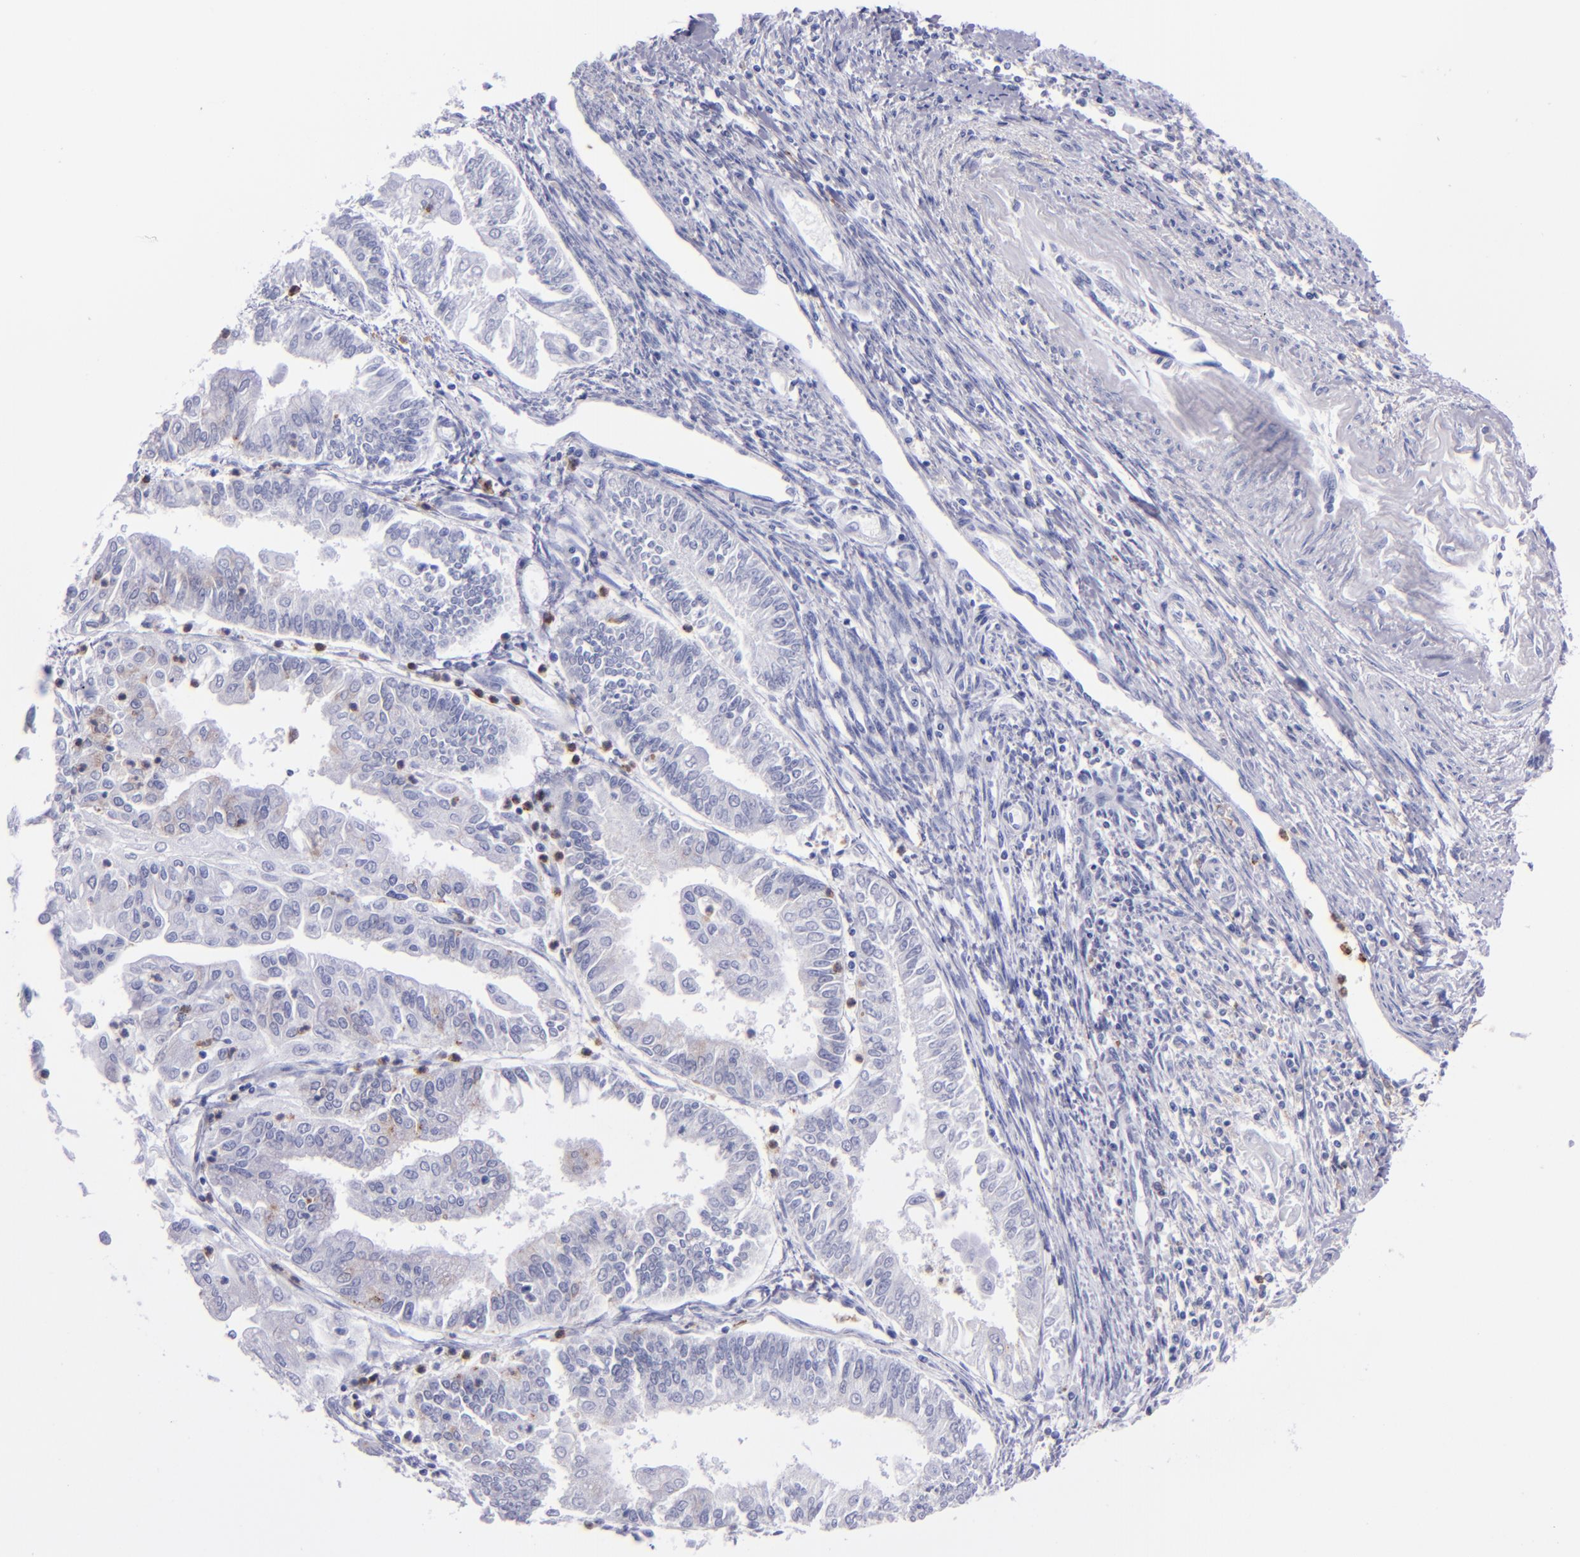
{"staining": {"intensity": "negative", "quantity": "none", "location": "none"}, "tissue": "endometrial cancer", "cell_type": "Tumor cells", "image_type": "cancer", "snomed": [{"axis": "morphology", "description": "Adenocarcinoma, NOS"}, {"axis": "topography", "description": "Endometrium"}], "caption": "Human adenocarcinoma (endometrial) stained for a protein using IHC displays no expression in tumor cells.", "gene": "CR1", "patient": {"sex": "female", "age": 75}}